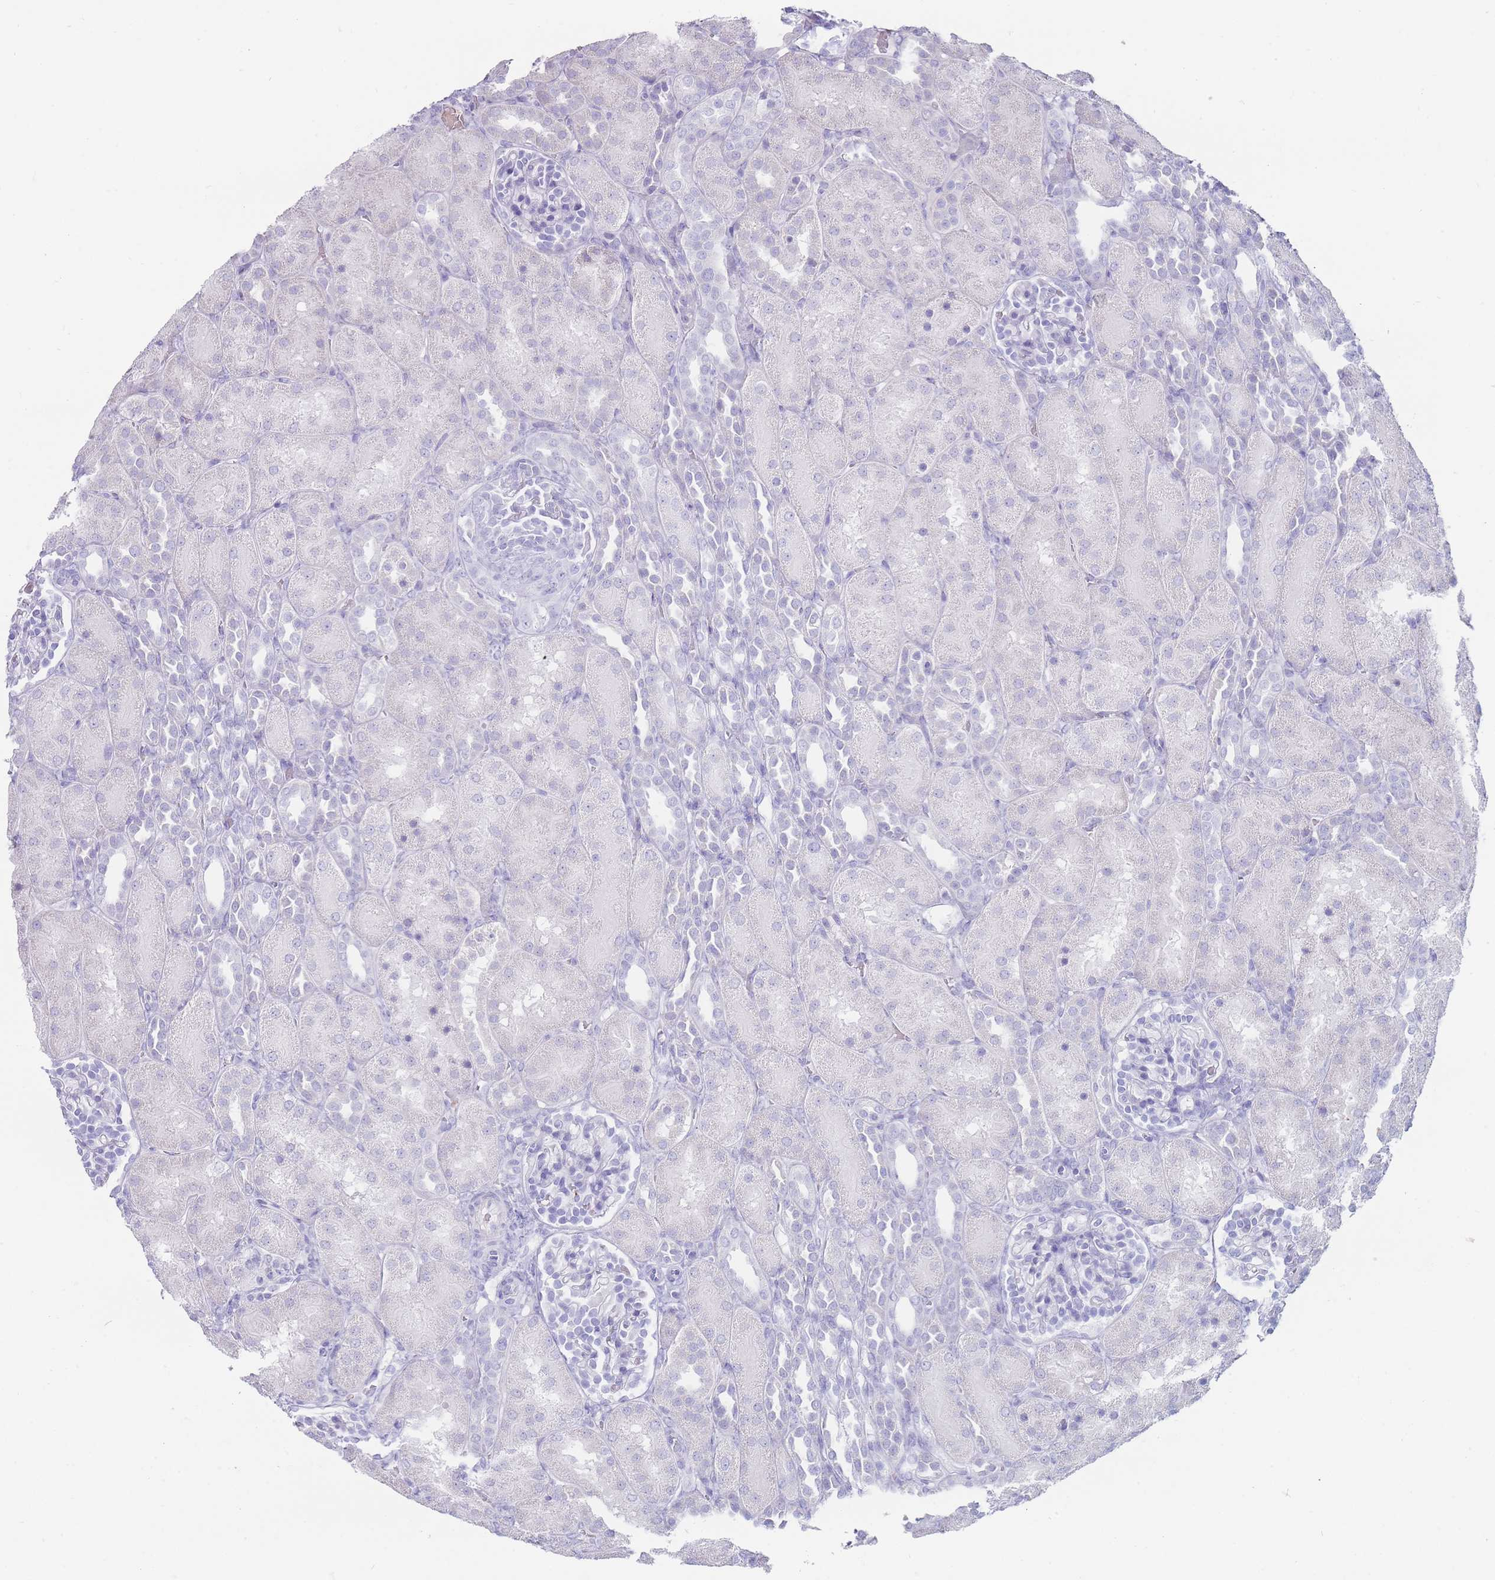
{"staining": {"intensity": "negative", "quantity": "none", "location": "none"}, "tissue": "kidney", "cell_type": "Cells in glomeruli", "image_type": "normal", "snomed": [{"axis": "morphology", "description": "Normal tissue, NOS"}, {"axis": "topography", "description": "Kidney"}], "caption": "Kidney stained for a protein using immunohistochemistry (IHC) demonstrates no positivity cells in glomeruli.", "gene": "ENSG00000284931", "patient": {"sex": "male", "age": 1}}